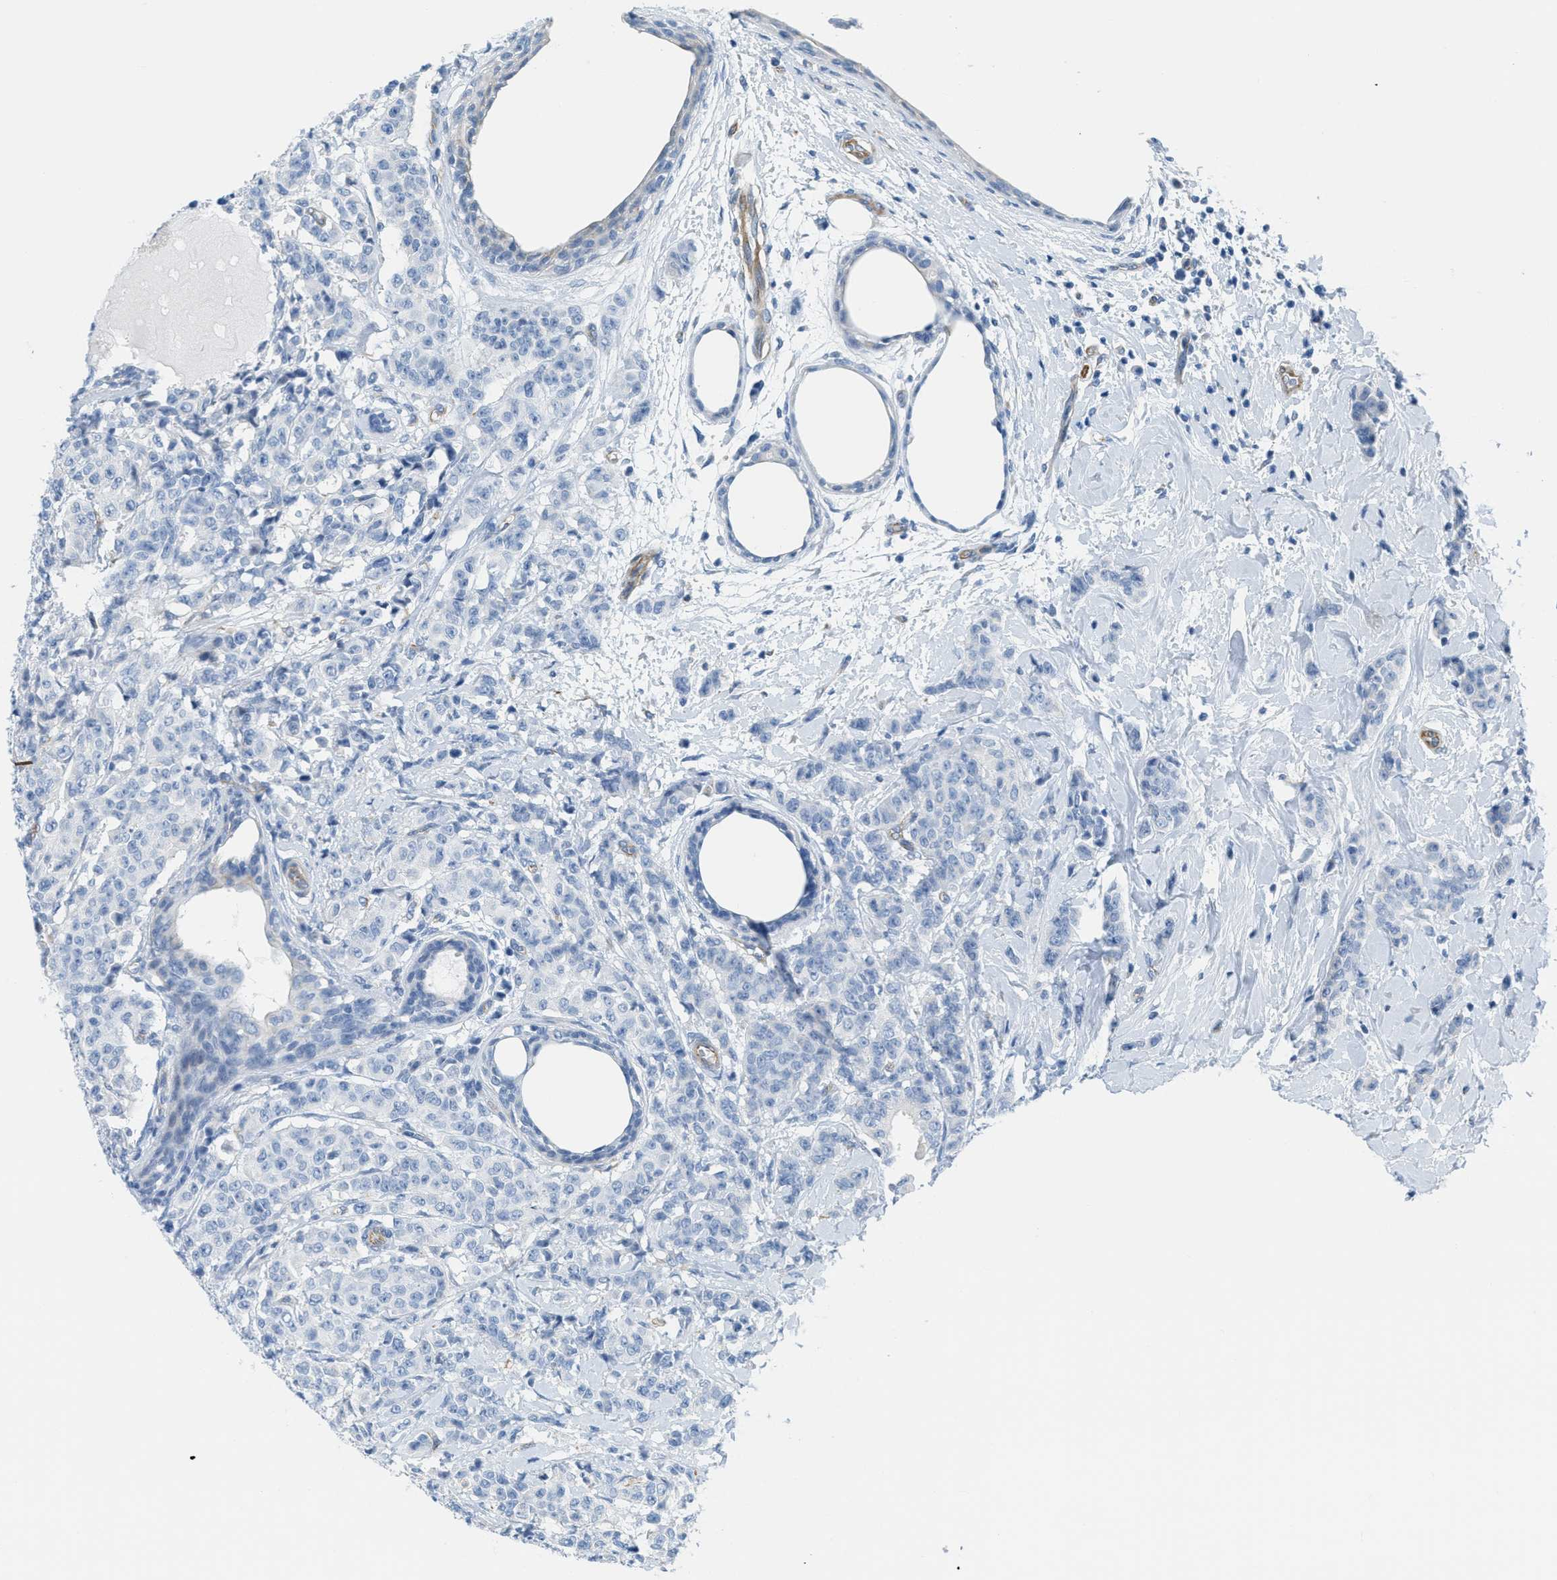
{"staining": {"intensity": "negative", "quantity": "none", "location": "none"}, "tissue": "breast cancer", "cell_type": "Tumor cells", "image_type": "cancer", "snomed": [{"axis": "morphology", "description": "Normal tissue, NOS"}, {"axis": "morphology", "description": "Duct carcinoma"}, {"axis": "topography", "description": "Breast"}], "caption": "A photomicrograph of breast intraductal carcinoma stained for a protein reveals no brown staining in tumor cells. The staining is performed using DAB (3,3'-diaminobenzidine) brown chromogen with nuclei counter-stained in using hematoxylin.", "gene": "SLC12A1", "patient": {"sex": "female", "age": 40}}